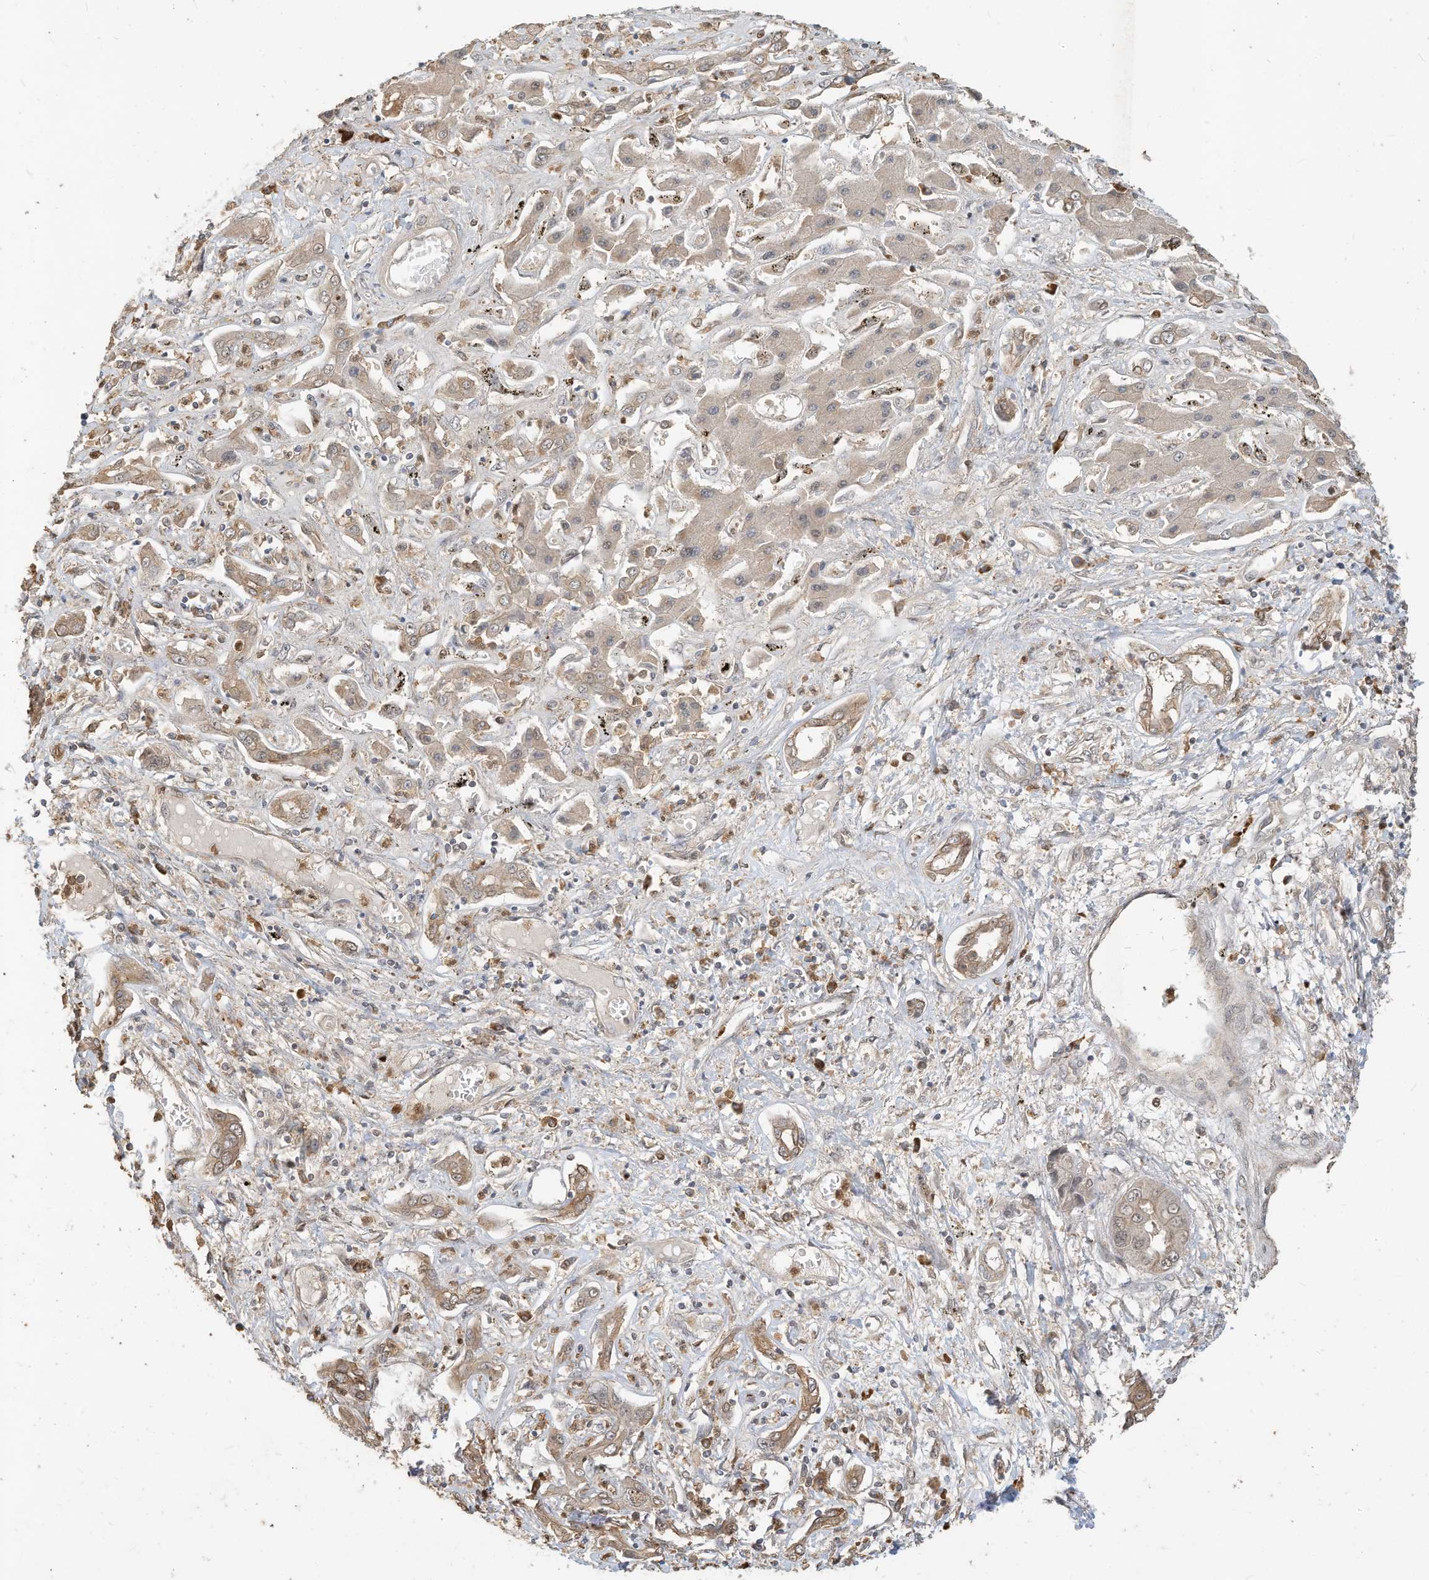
{"staining": {"intensity": "weak", "quantity": "25%-75%", "location": "cytoplasmic/membranous"}, "tissue": "liver cancer", "cell_type": "Tumor cells", "image_type": "cancer", "snomed": [{"axis": "morphology", "description": "Cholangiocarcinoma"}, {"axis": "topography", "description": "Liver"}], "caption": "Immunohistochemistry (IHC) photomicrograph of cholangiocarcinoma (liver) stained for a protein (brown), which displays low levels of weak cytoplasmic/membranous expression in about 25%-75% of tumor cells.", "gene": "OFD1", "patient": {"sex": "male", "age": 67}}